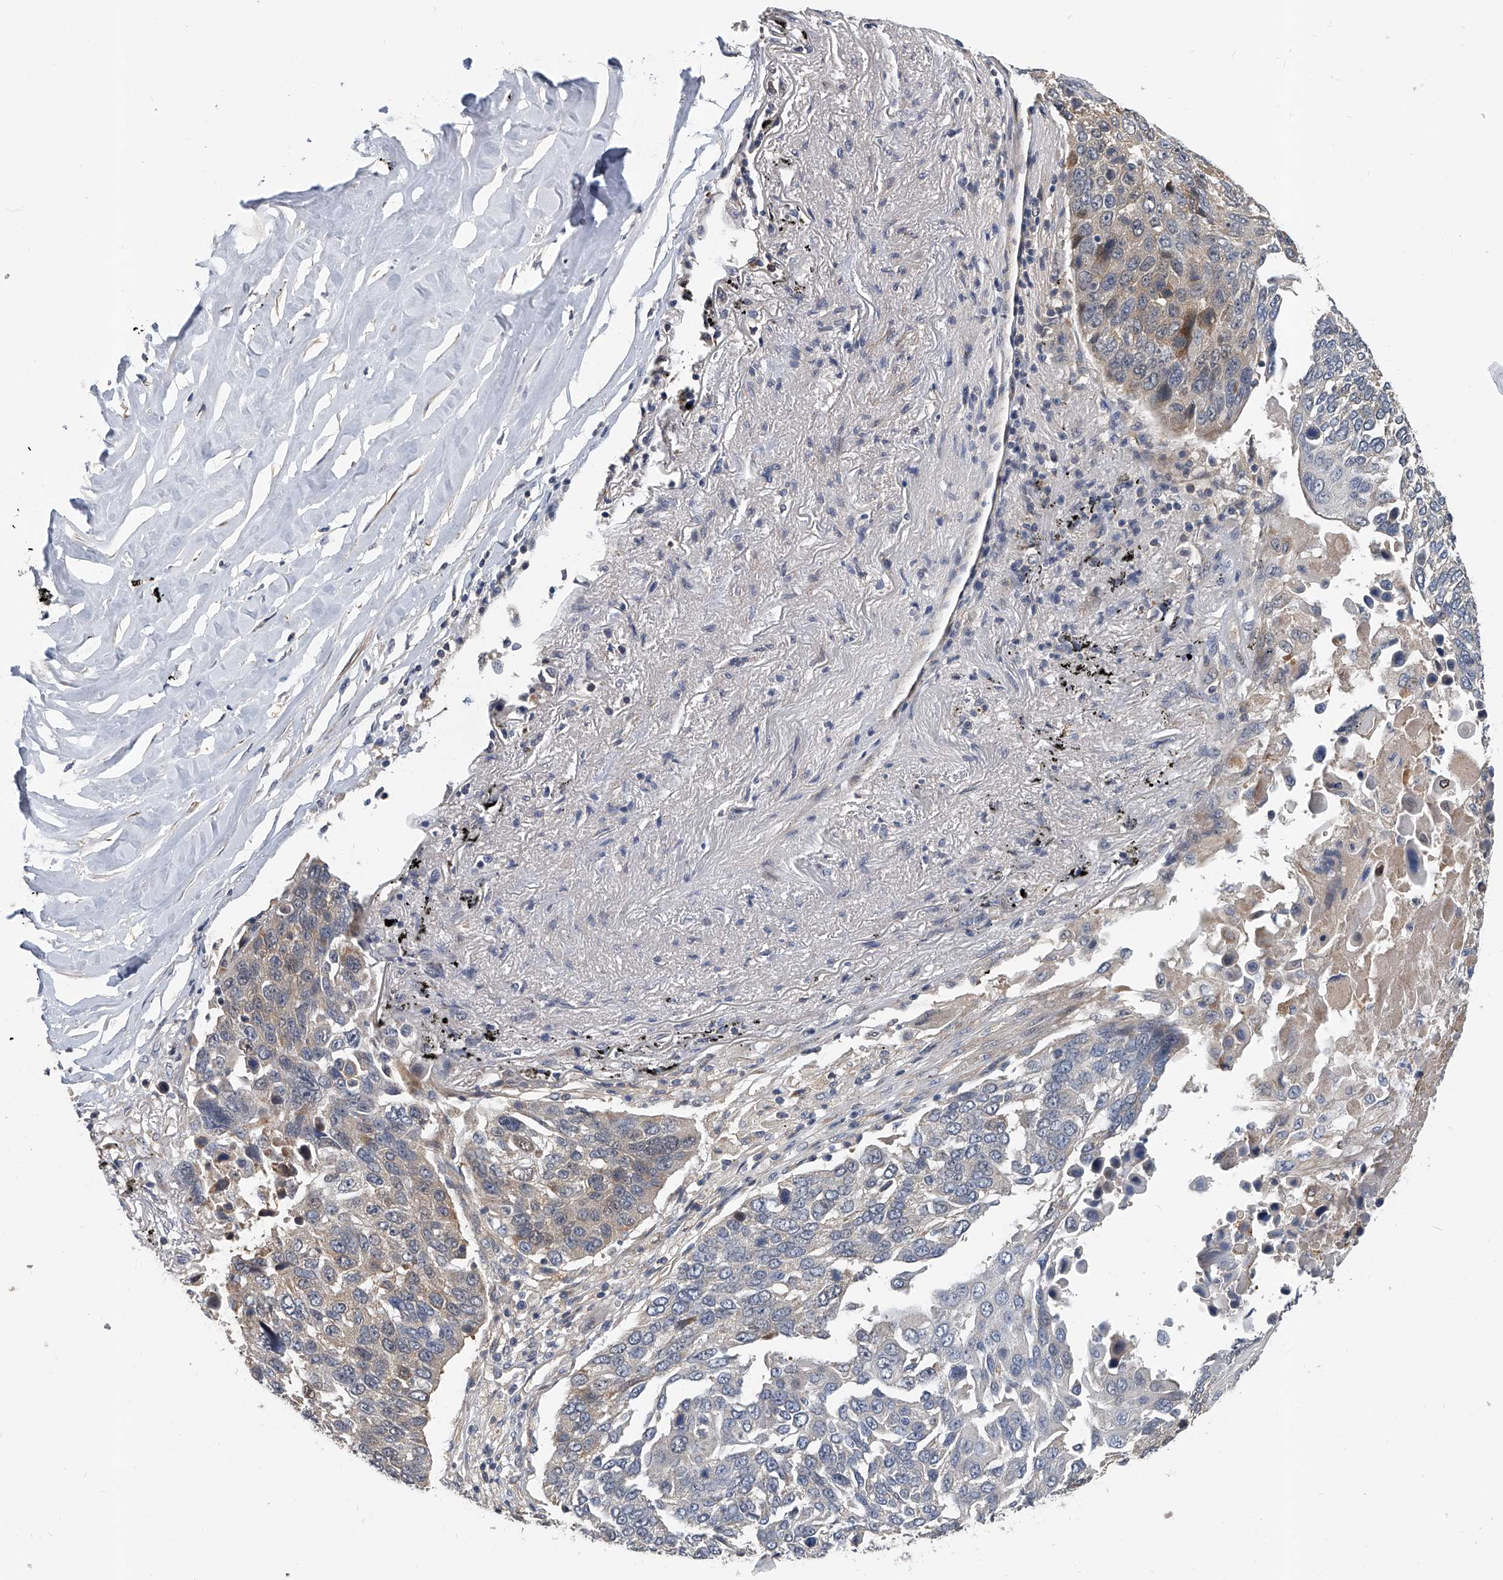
{"staining": {"intensity": "negative", "quantity": "none", "location": "none"}, "tissue": "lung cancer", "cell_type": "Tumor cells", "image_type": "cancer", "snomed": [{"axis": "morphology", "description": "Squamous cell carcinoma, NOS"}, {"axis": "topography", "description": "Lung"}], "caption": "Tumor cells show no significant expression in lung cancer.", "gene": "CD200", "patient": {"sex": "male", "age": 66}}